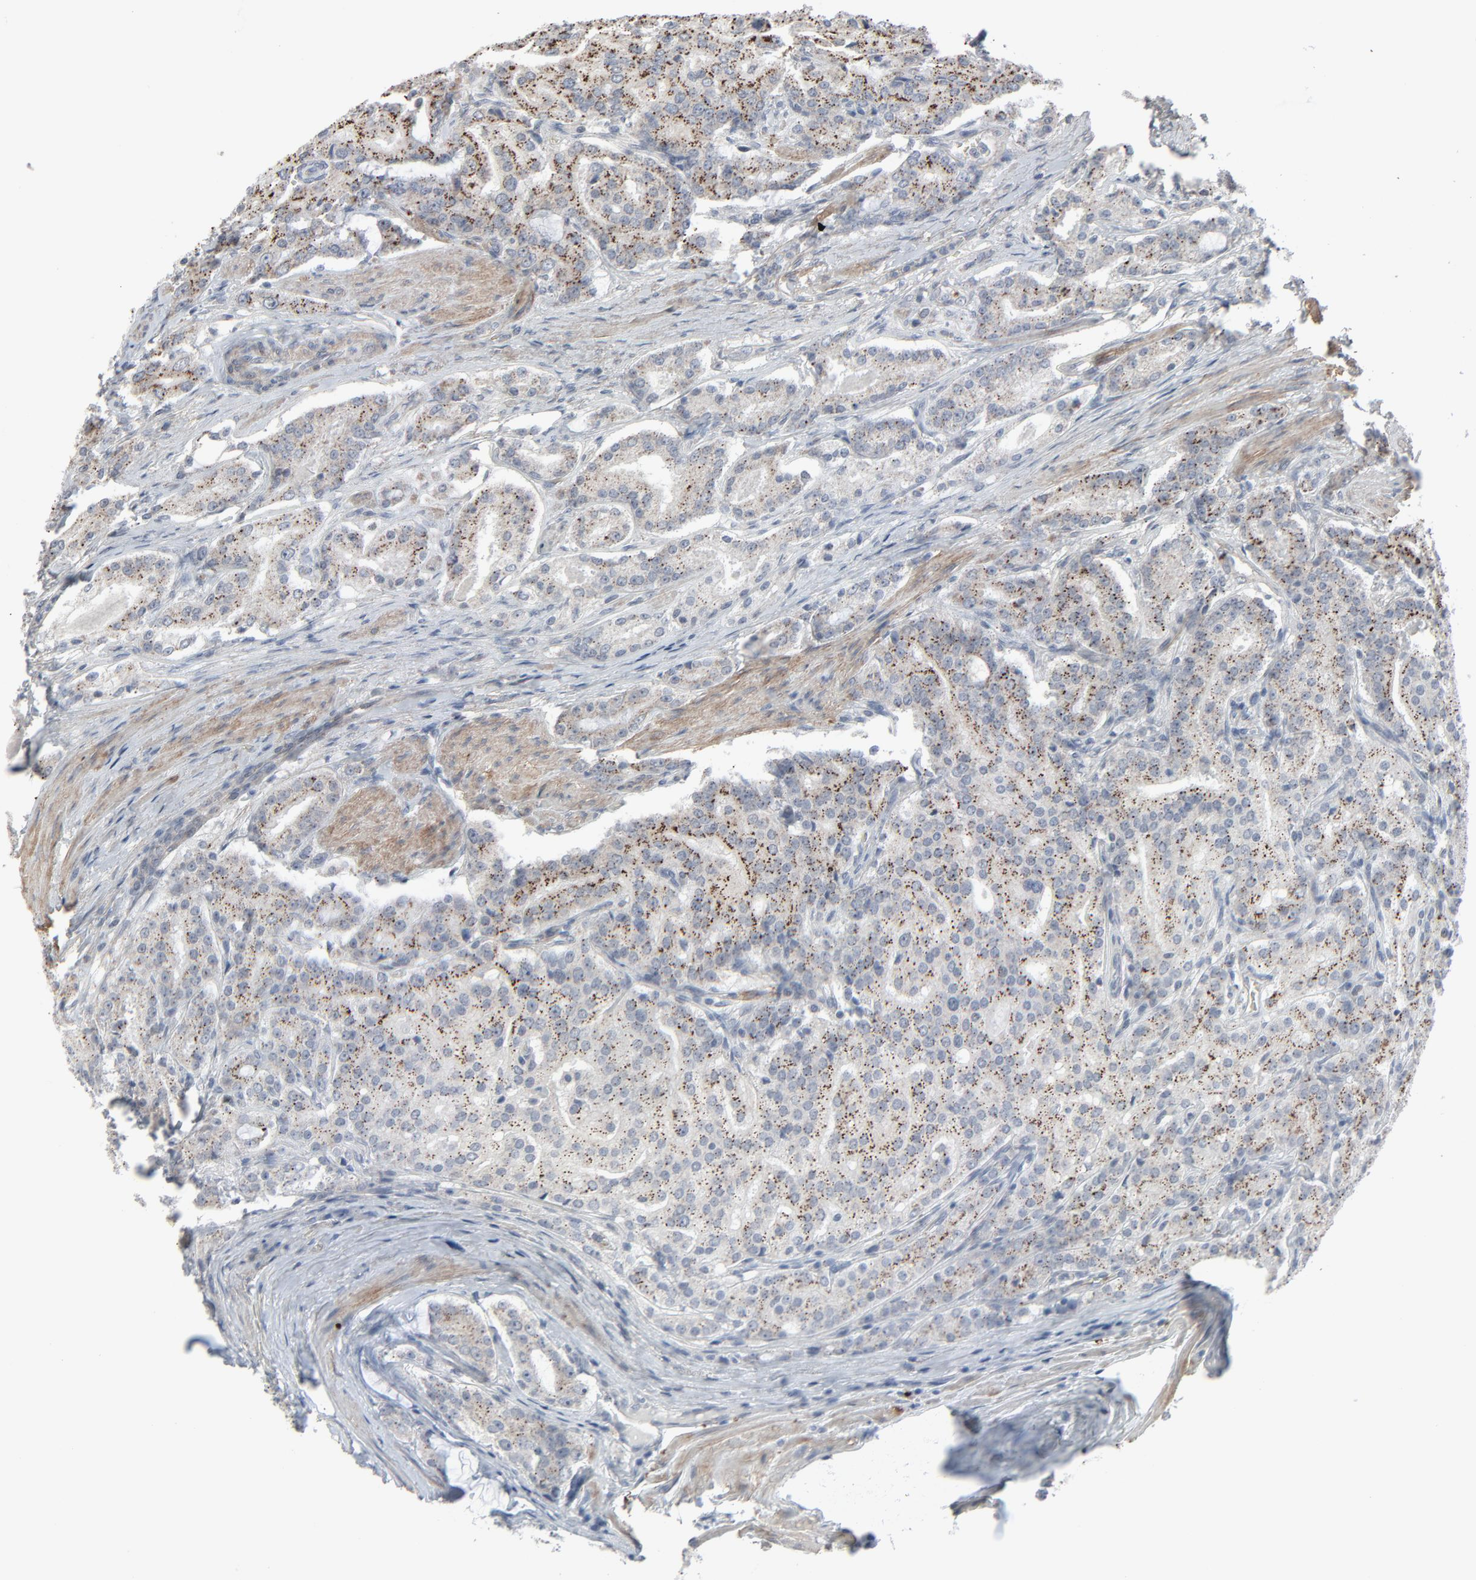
{"staining": {"intensity": "moderate", "quantity": ">75%", "location": "cytoplasmic/membranous"}, "tissue": "prostate cancer", "cell_type": "Tumor cells", "image_type": "cancer", "snomed": [{"axis": "morphology", "description": "Adenocarcinoma, Medium grade"}, {"axis": "topography", "description": "Prostate"}], "caption": "DAB immunohistochemical staining of prostate cancer shows moderate cytoplasmic/membranous protein positivity in approximately >75% of tumor cells.", "gene": "NEUROD1", "patient": {"sex": "male", "age": 72}}